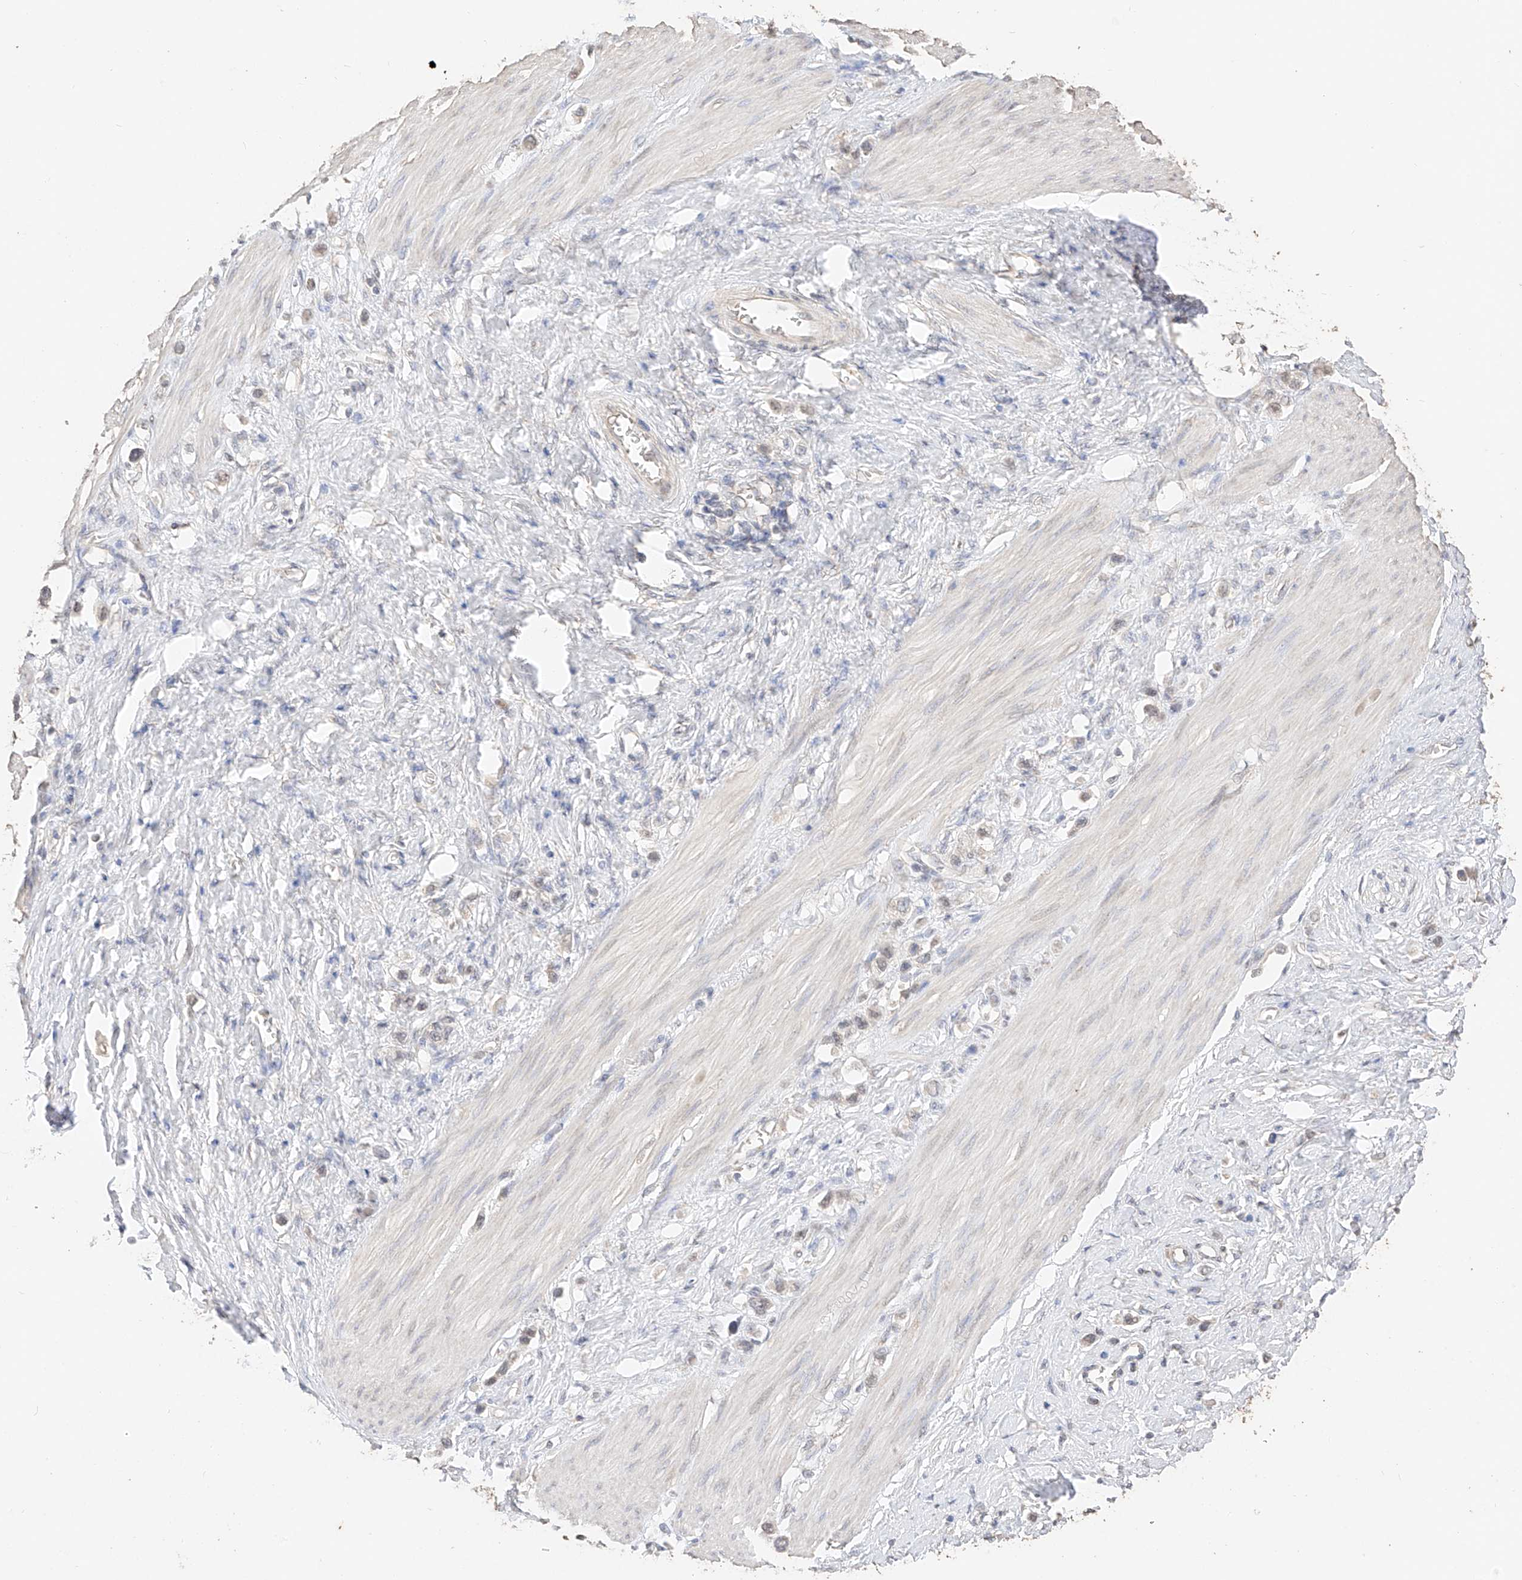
{"staining": {"intensity": "weak", "quantity": "<25%", "location": "nuclear"}, "tissue": "stomach cancer", "cell_type": "Tumor cells", "image_type": "cancer", "snomed": [{"axis": "morphology", "description": "Adenocarcinoma, NOS"}, {"axis": "topography", "description": "Stomach"}], "caption": "Protein analysis of stomach adenocarcinoma shows no significant staining in tumor cells. (DAB (3,3'-diaminobenzidine) immunohistochemistry visualized using brightfield microscopy, high magnification).", "gene": "IL22RA2", "patient": {"sex": "female", "age": 65}}